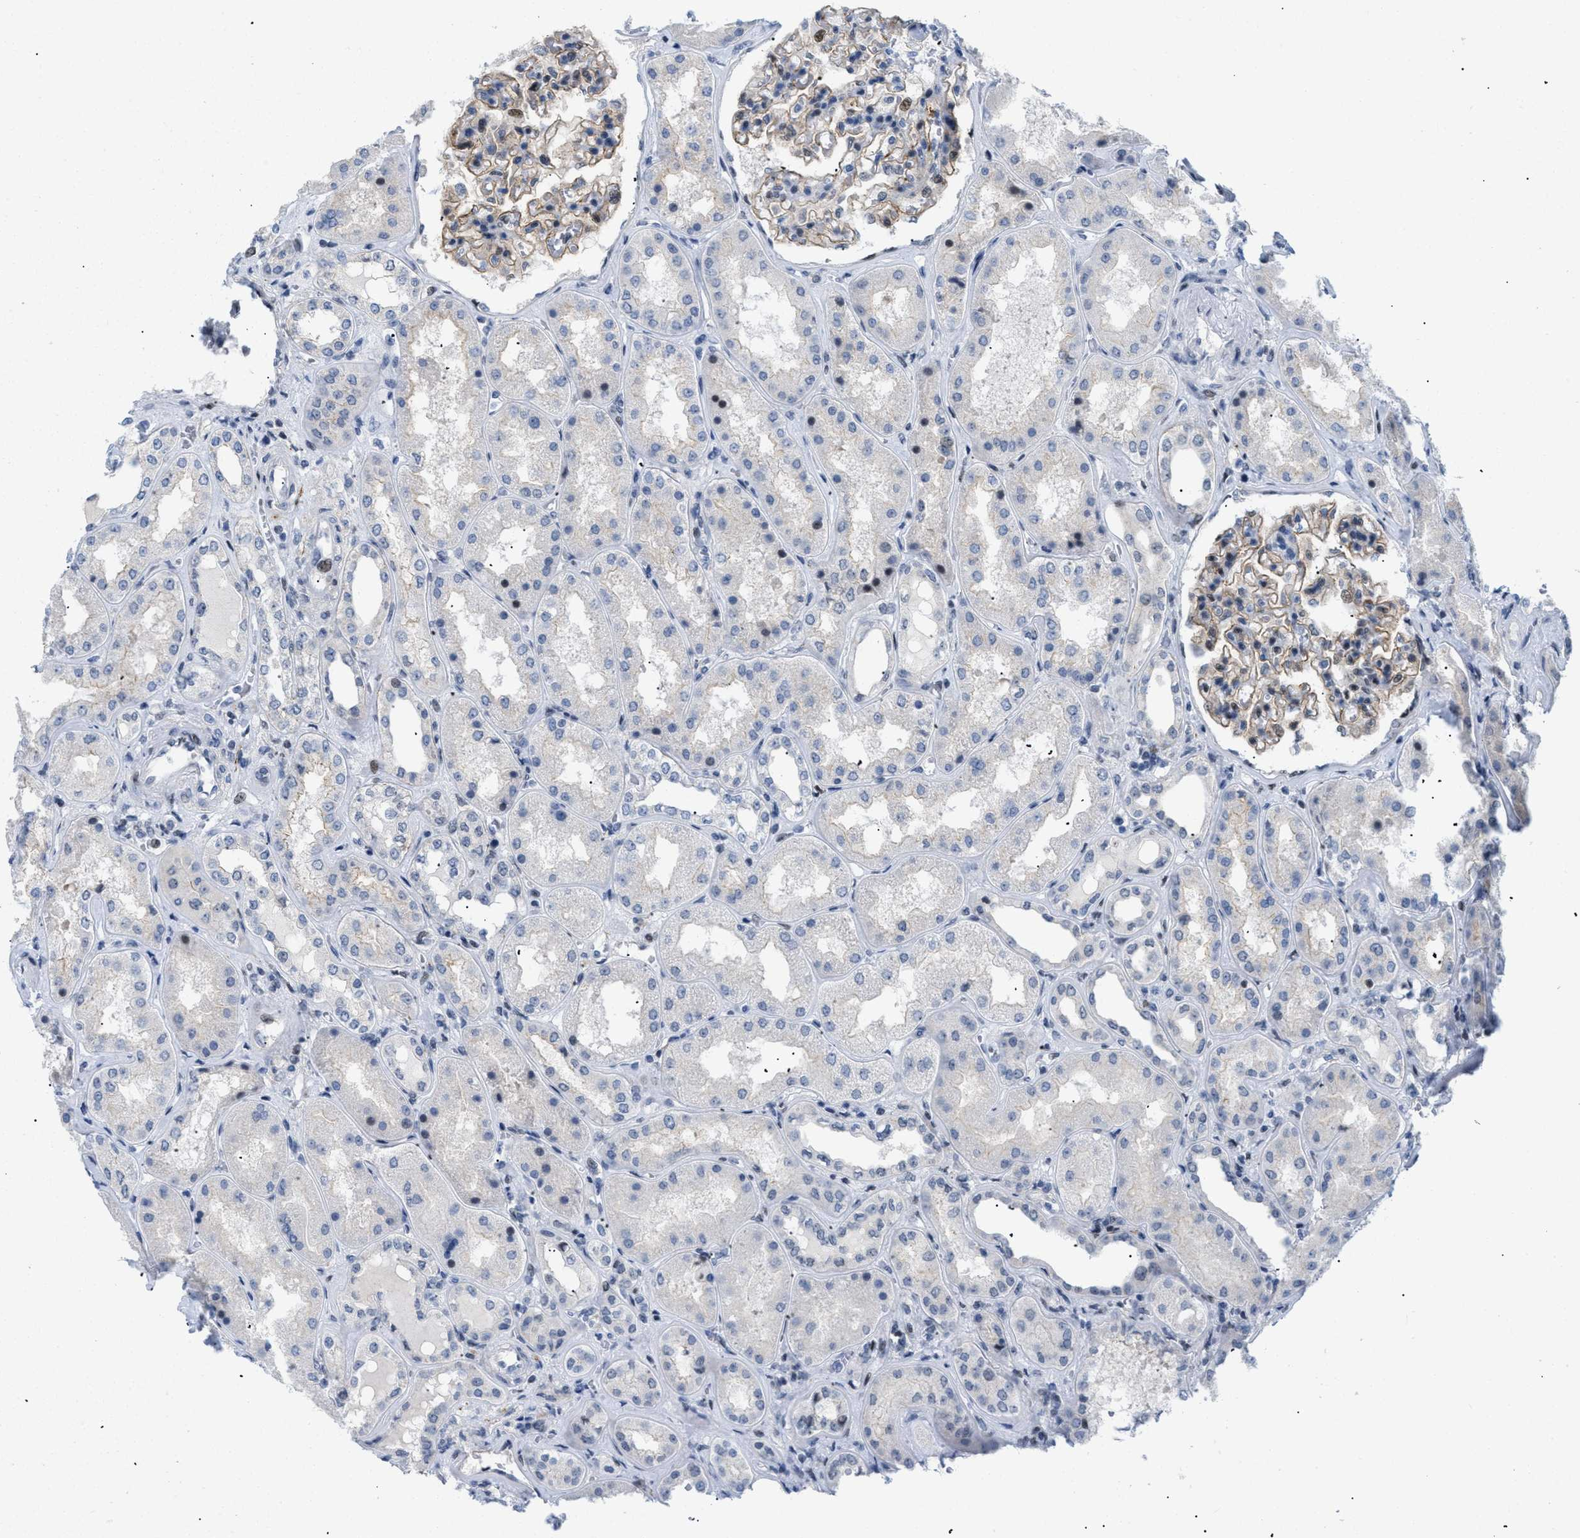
{"staining": {"intensity": "moderate", "quantity": ">75%", "location": "cytoplasmic/membranous,nuclear"}, "tissue": "kidney", "cell_type": "Cells in glomeruli", "image_type": "normal", "snomed": [{"axis": "morphology", "description": "Normal tissue, NOS"}, {"axis": "topography", "description": "Kidney"}], "caption": "The image displays staining of normal kidney, revealing moderate cytoplasmic/membranous,nuclear protein positivity (brown color) within cells in glomeruli. (DAB IHC, brown staining for protein, blue staining for nuclei).", "gene": "MED1", "patient": {"sex": "female", "age": 56}}